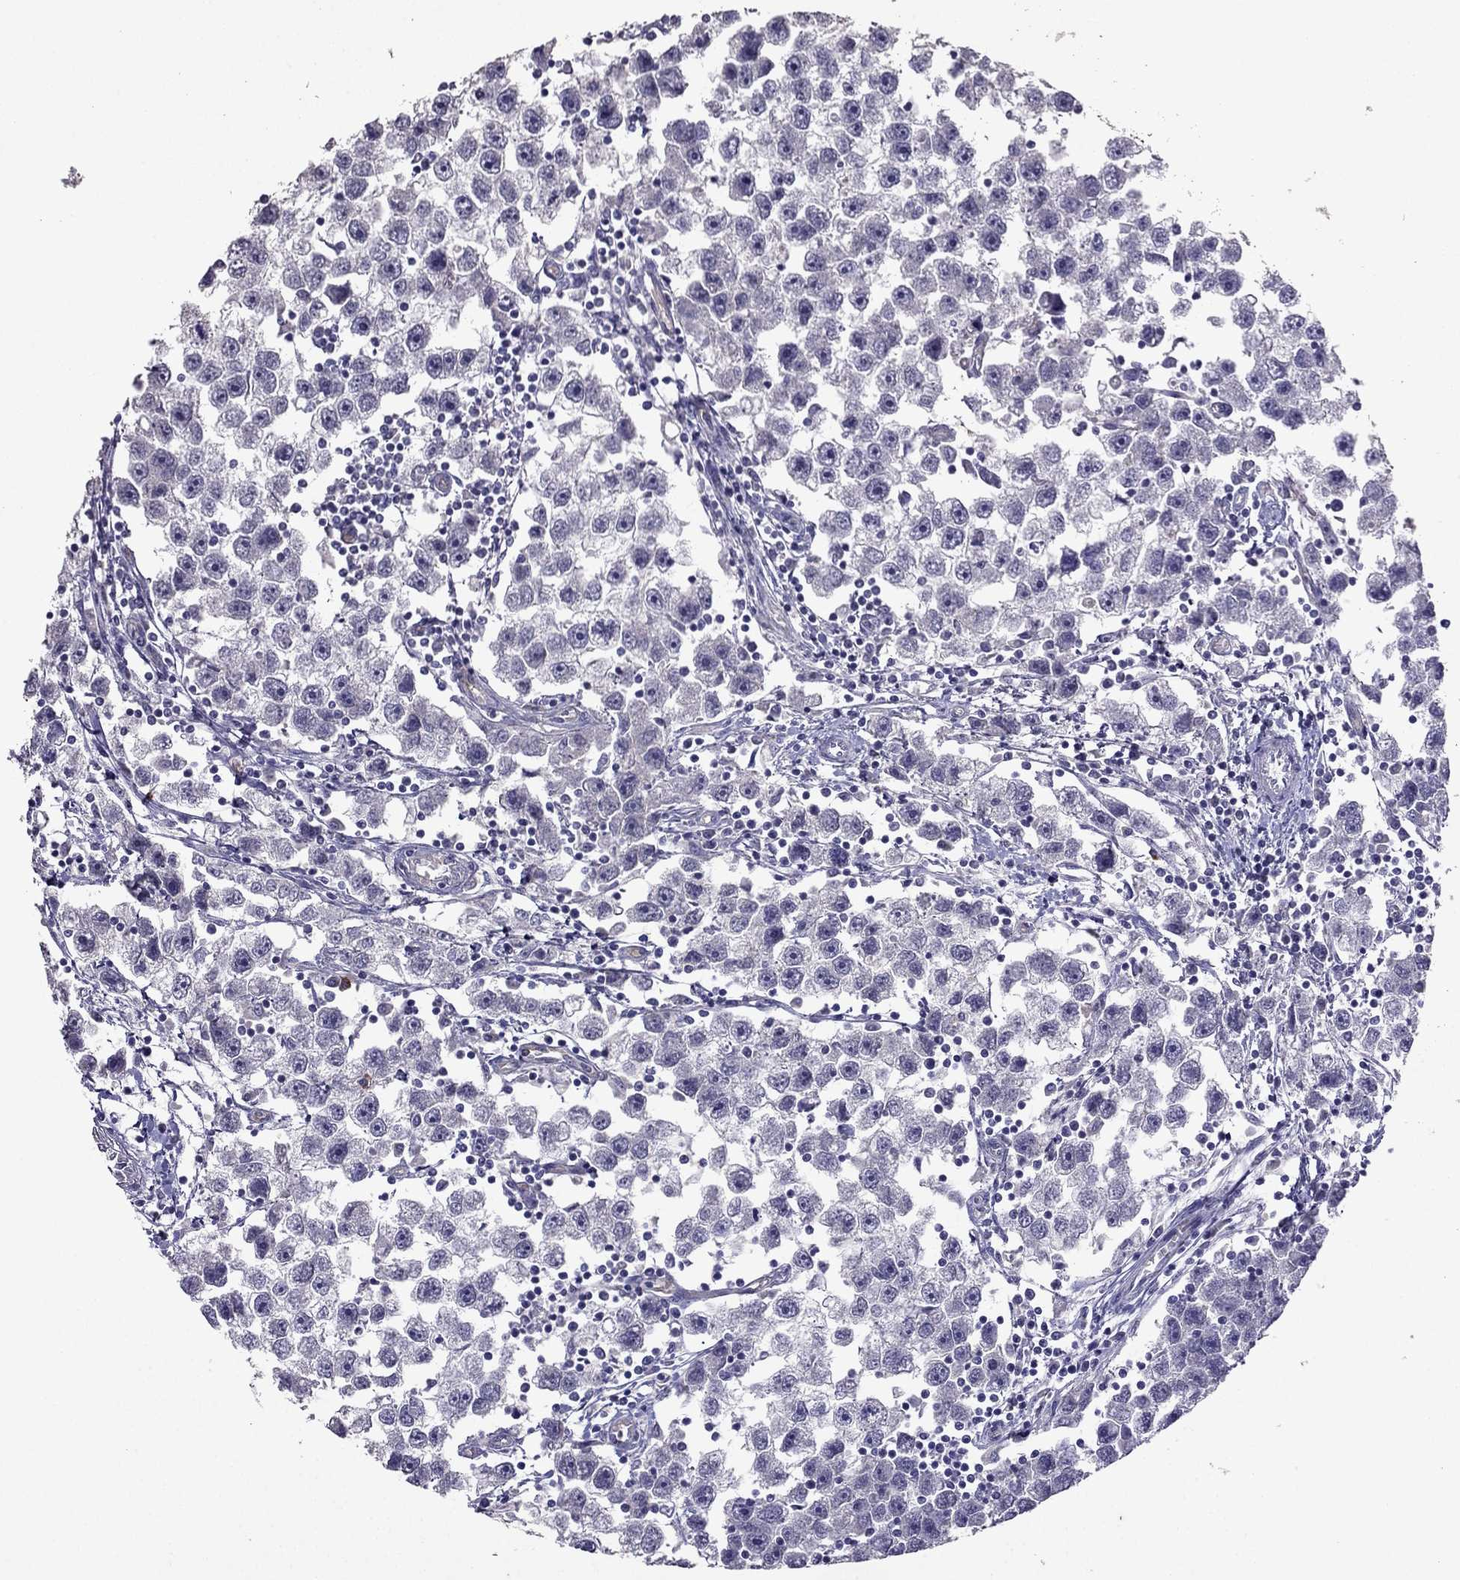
{"staining": {"intensity": "negative", "quantity": "none", "location": "none"}, "tissue": "testis cancer", "cell_type": "Tumor cells", "image_type": "cancer", "snomed": [{"axis": "morphology", "description": "Seminoma, NOS"}, {"axis": "topography", "description": "Testis"}], "caption": "Tumor cells are negative for protein expression in human testis cancer.", "gene": "RFLNB", "patient": {"sex": "male", "age": 30}}